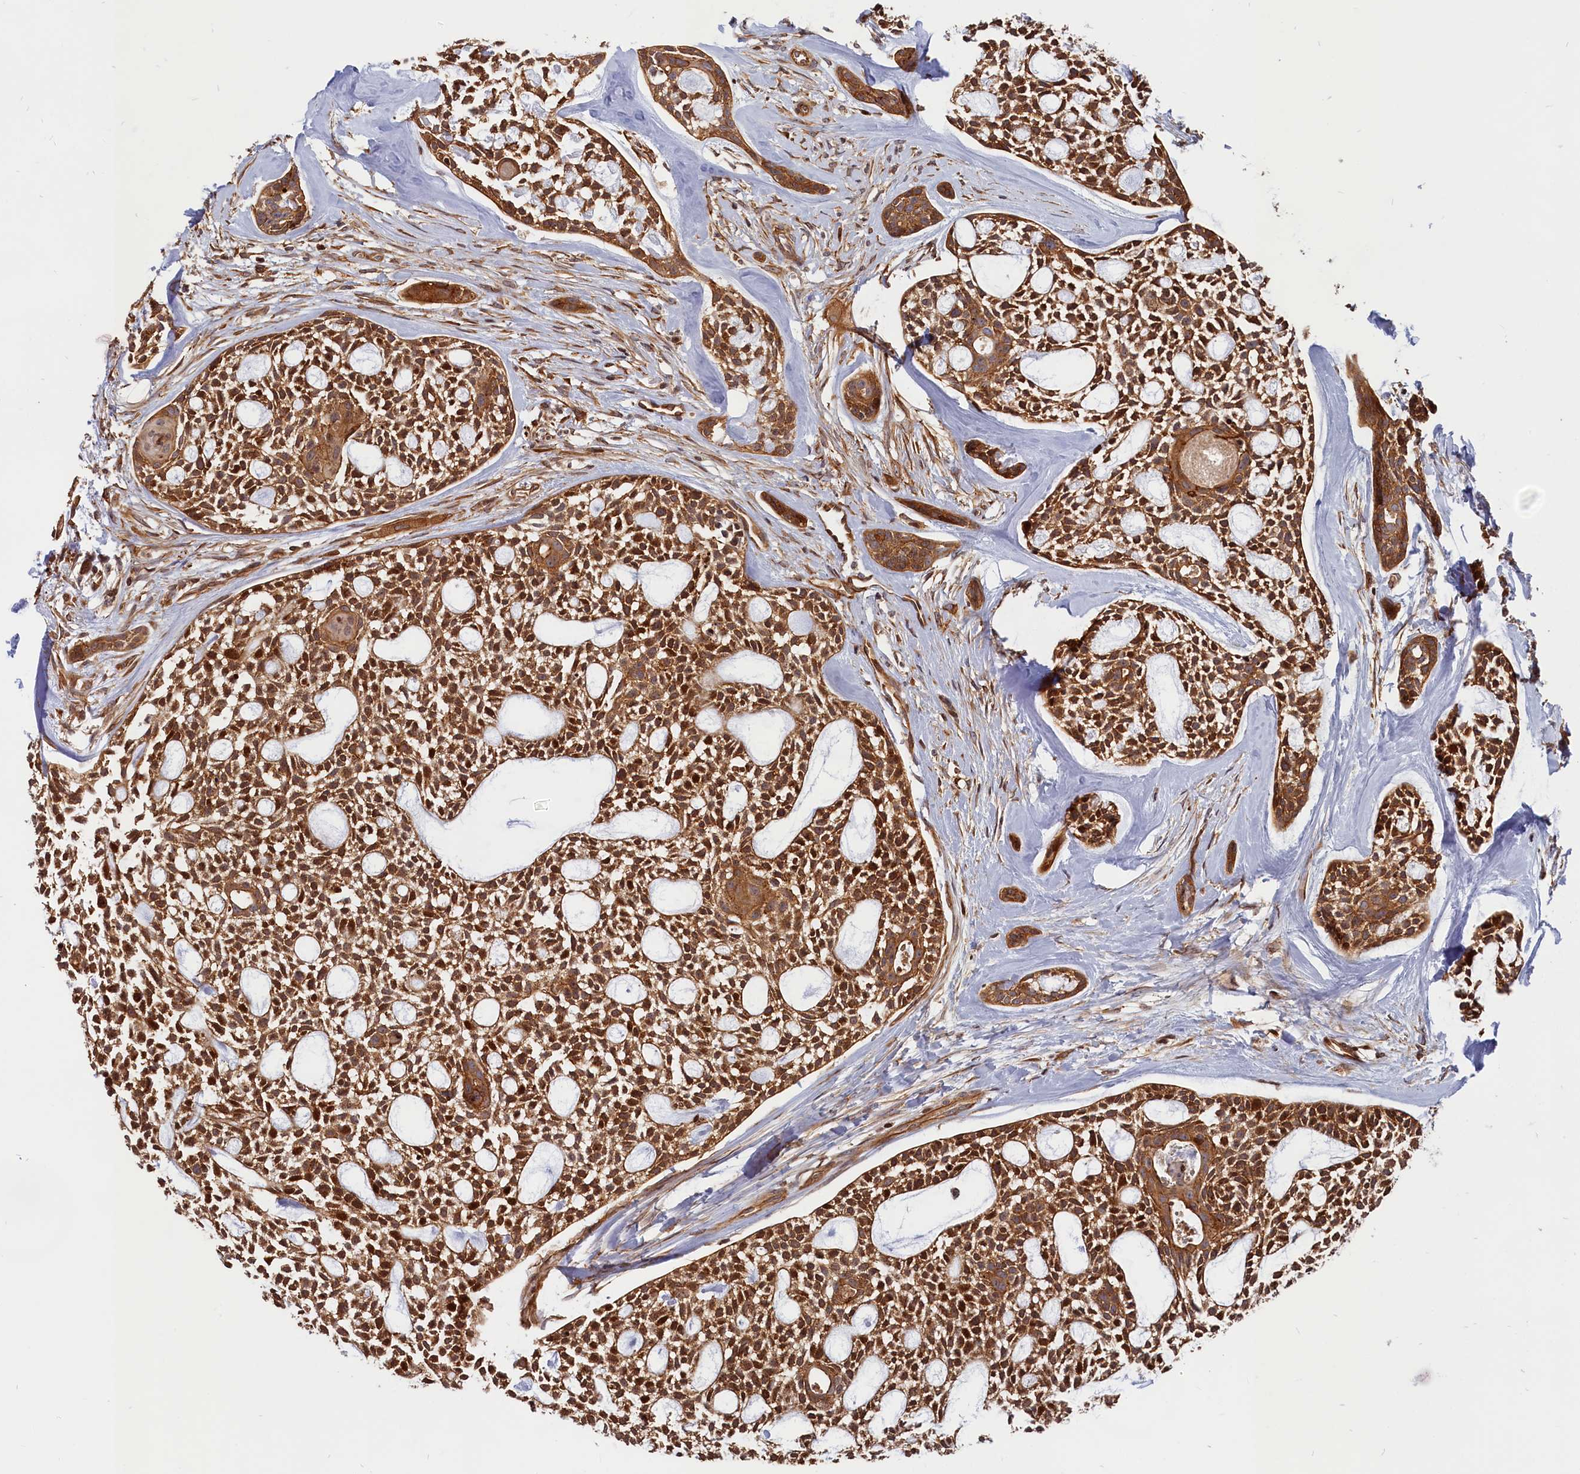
{"staining": {"intensity": "moderate", "quantity": ">75%", "location": "cytoplasmic/membranous,nuclear"}, "tissue": "head and neck cancer", "cell_type": "Tumor cells", "image_type": "cancer", "snomed": [{"axis": "morphology", "description": "Adenocarcinoma, NOS"}, {"axis": "topography", "description": "Subcutis"}, {"axis": "topography", "description": "Head-Neck"}], "caption": "Human head and neck adenocarcinoma stained with a brown dye demonstrates moderate cytoplasmic/membranous and nuclear positive positivity in about >75% of tumor cells.", "gene": "CEP44", "patient": {"sex": "female", "age": 73}}